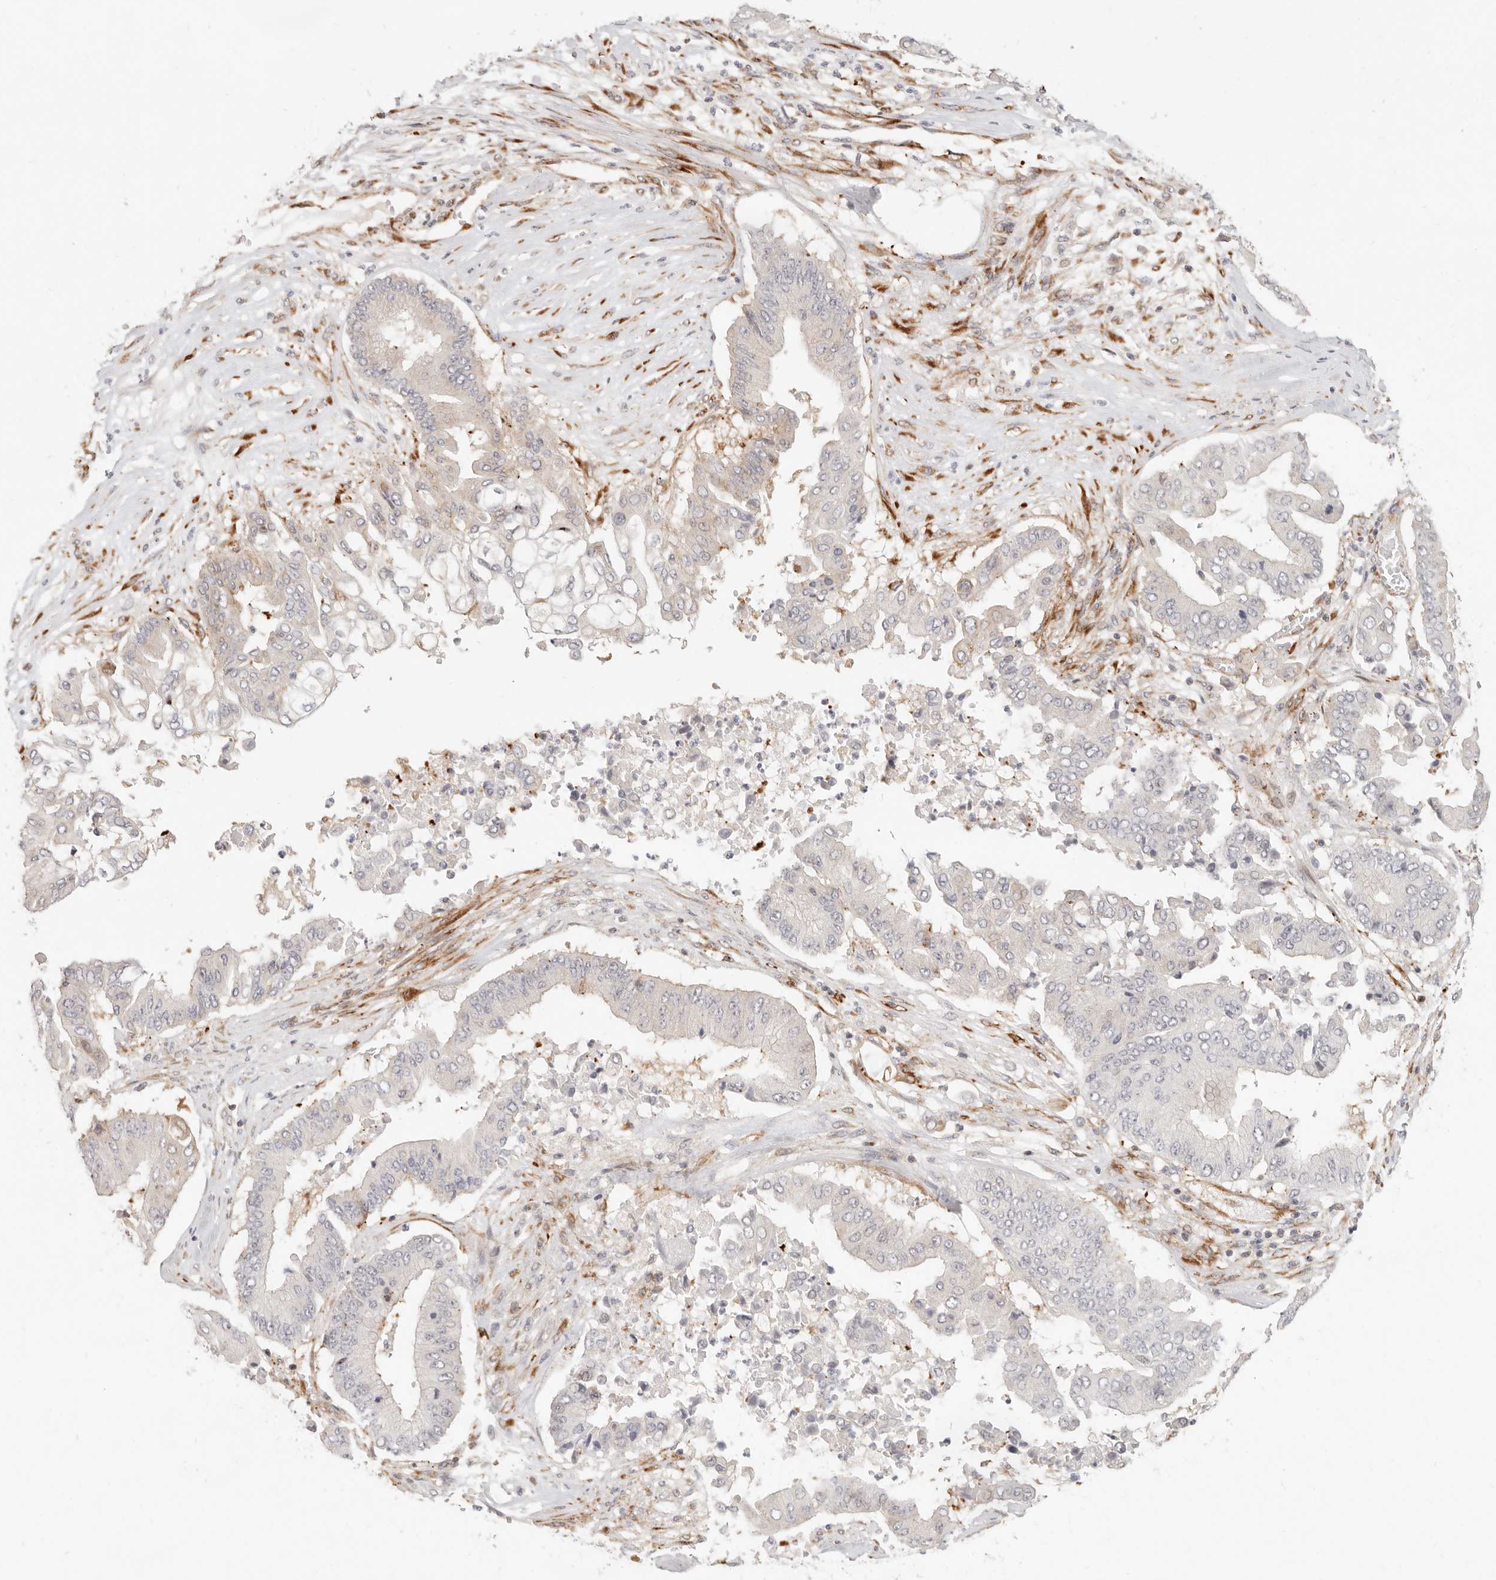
{"staining": {"intensity": "negative", "quantity": "none", "location": "none"}, "tissue": "pancreatic cancer", "cell_type": "Tumor cells", "image_type": "cancer", "snomed": [{"axis": "morphology", "description": "Adenocarcinoma, NOS"}, {"axis": "topography", "description": "Pancreas"}], "caption": "DAB (3,3'-diaminobenzidine) immunohistochemical staining of pancreatic cancer shows no significant staining in tumor cells.", "gene": "SASS6", "patient": {"sex": "female", "age": 77}}